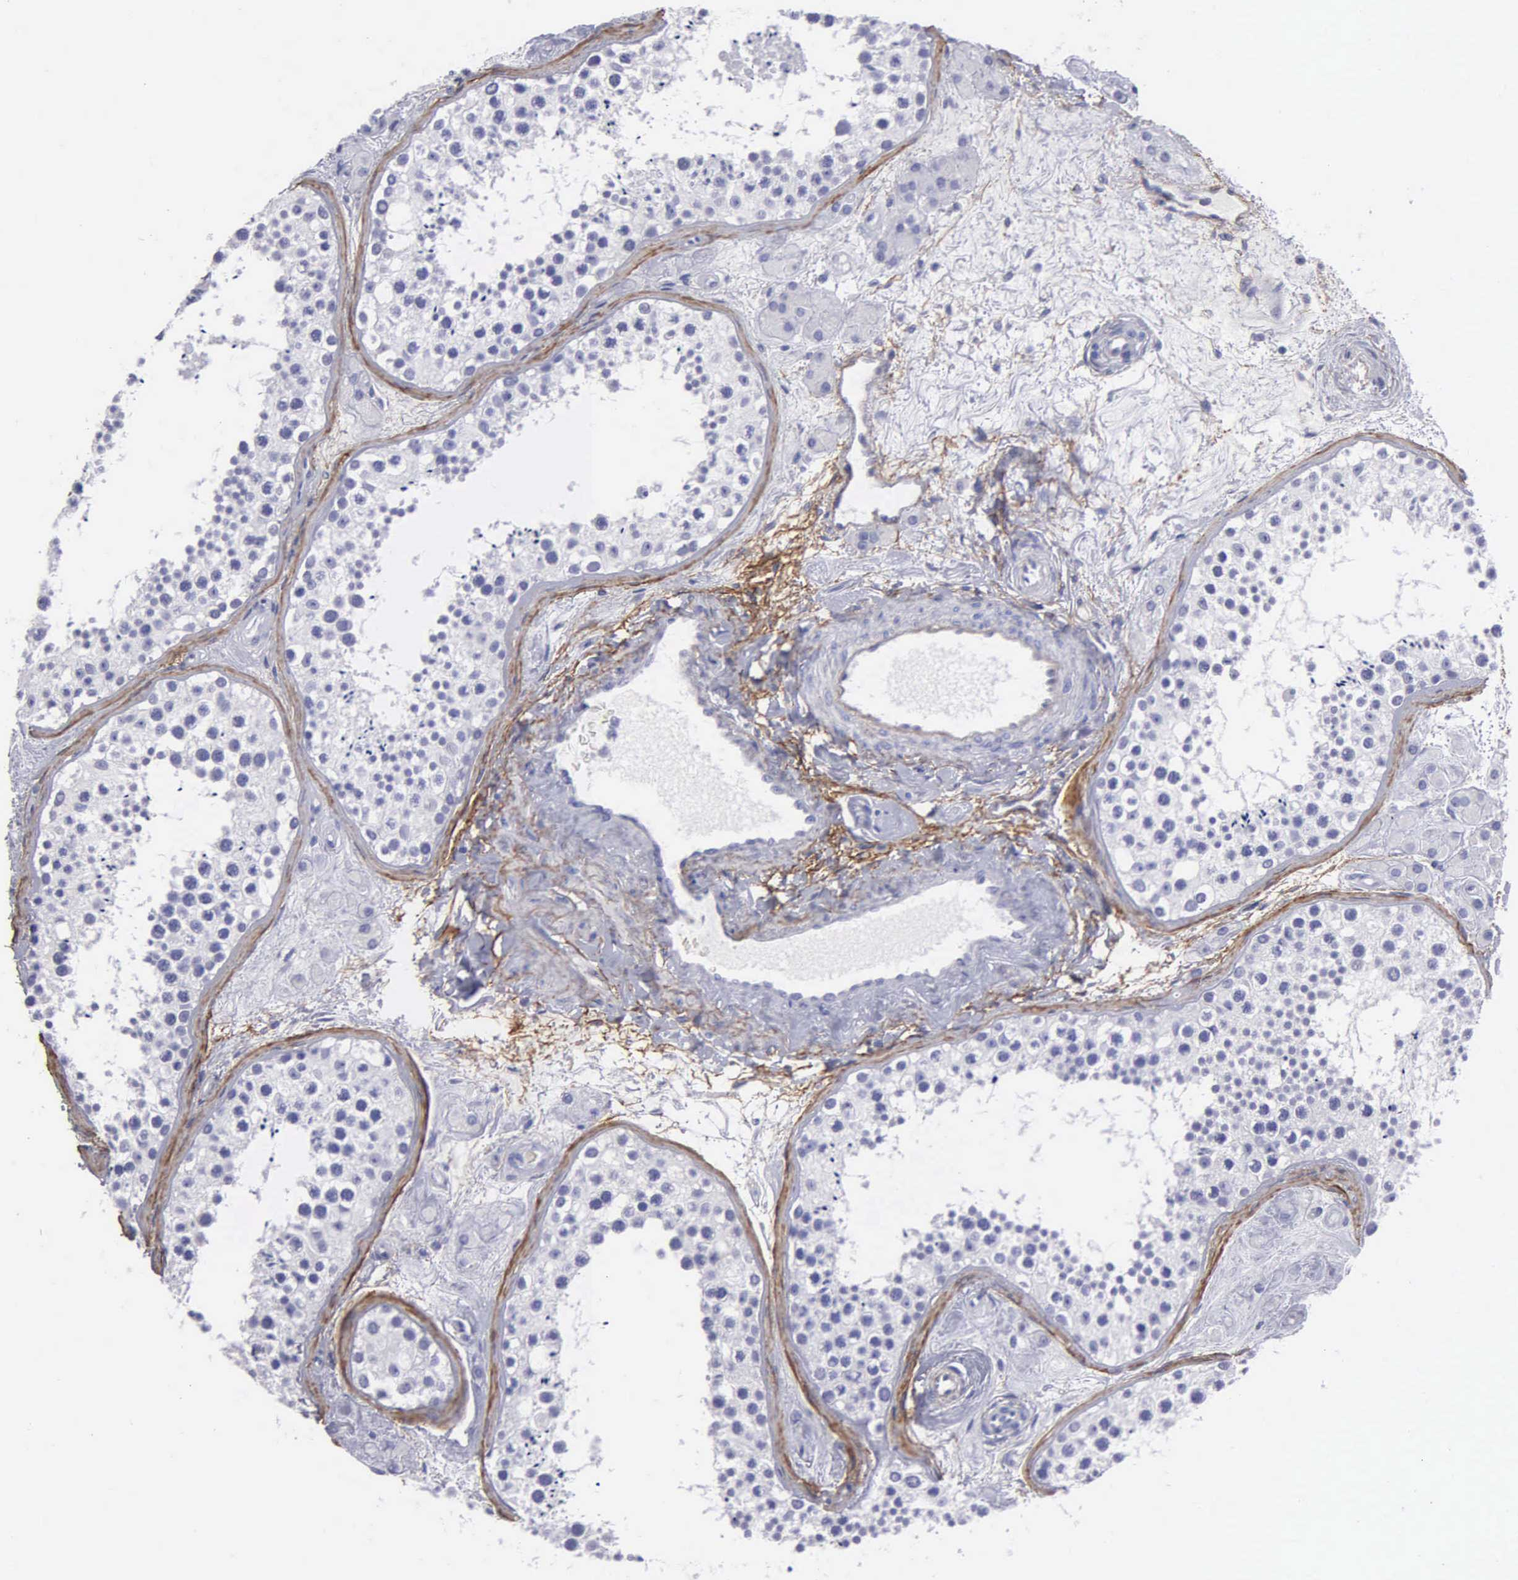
{"staining": {"intensity": "negative", "quantity": "none", "location": "none"}, "tissue": "testis", "cell_type": "Cells in seminiferous ducts", "image_type": "normal", "snomed": [{"axis": "morphology", "description": "Normal tissue, NOS"}, {"axis": "topography", "description": "Testis"}], "caption": "Immunohistochemical staining of unremarkable human testis reveals no significant staining in cells in seminiferous ducts. Brightfield microscopy of immunohistochemistry stained with DAB (3,3'-diaminobenzidine) (brown) and hematoxylin (blue), captured at high magnification.", "gene": "FBLN5", "patient": {"sex": "male", "age": 38}}